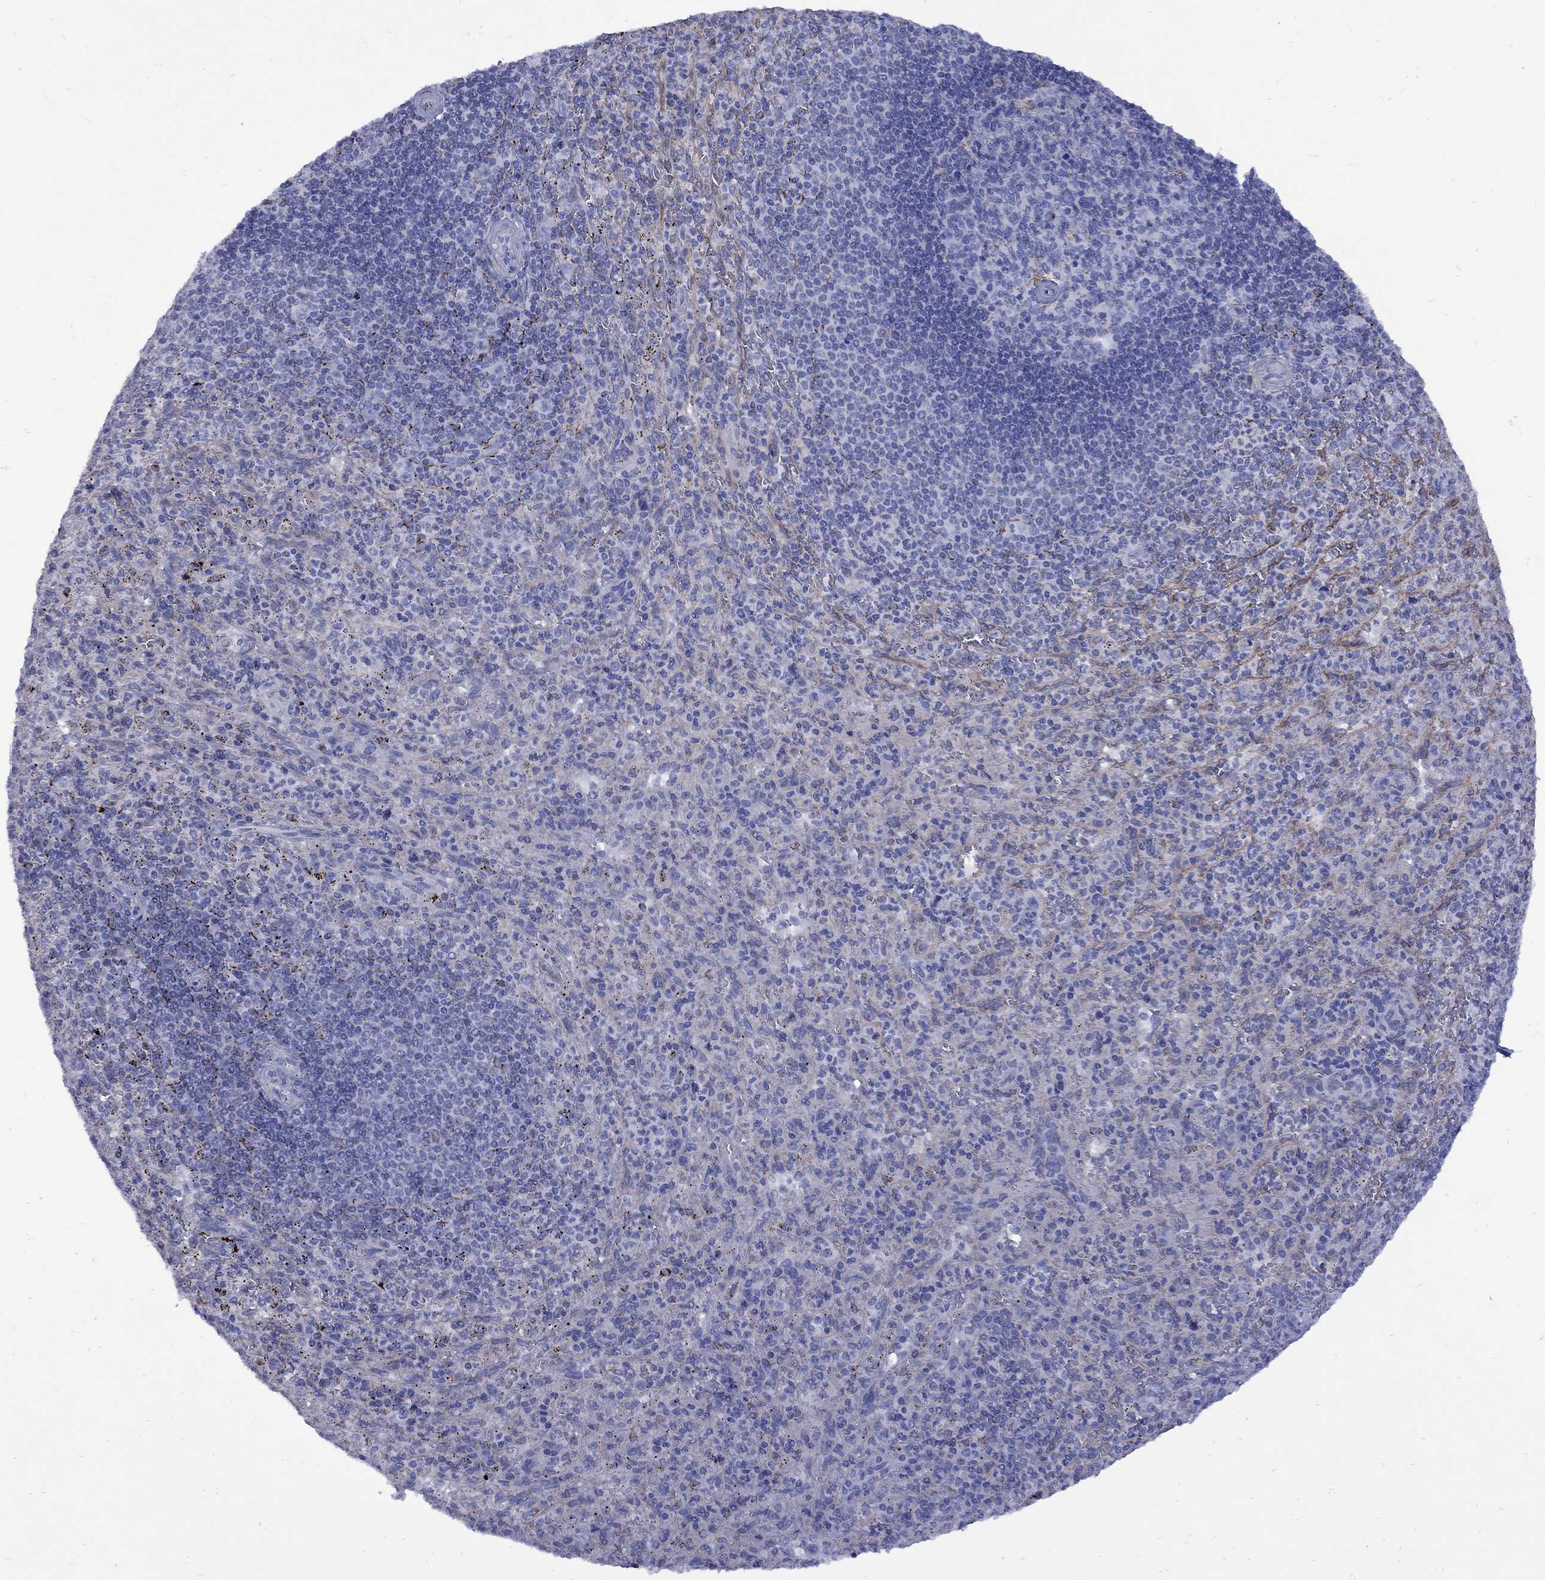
{"staining": {"intensity": "negative", "quantity": "none", "location": "none"}, "tissue": "spleen", "cell_type": "Cells in red pulp", "image_type": "normal", "snomed": [{"axis": "morphology", "description": "Normal tissue, NOS"}, {"axis": "topography", "description": "Spleen"}], "caption": "The IHC micrograph has no significant expression in cells in red pulp of spleen. (DAB immunohistochemistry with hematoxylin counter stain).", "gene": "SESTD1", "patient": {"sex": "male", "age": 57}}